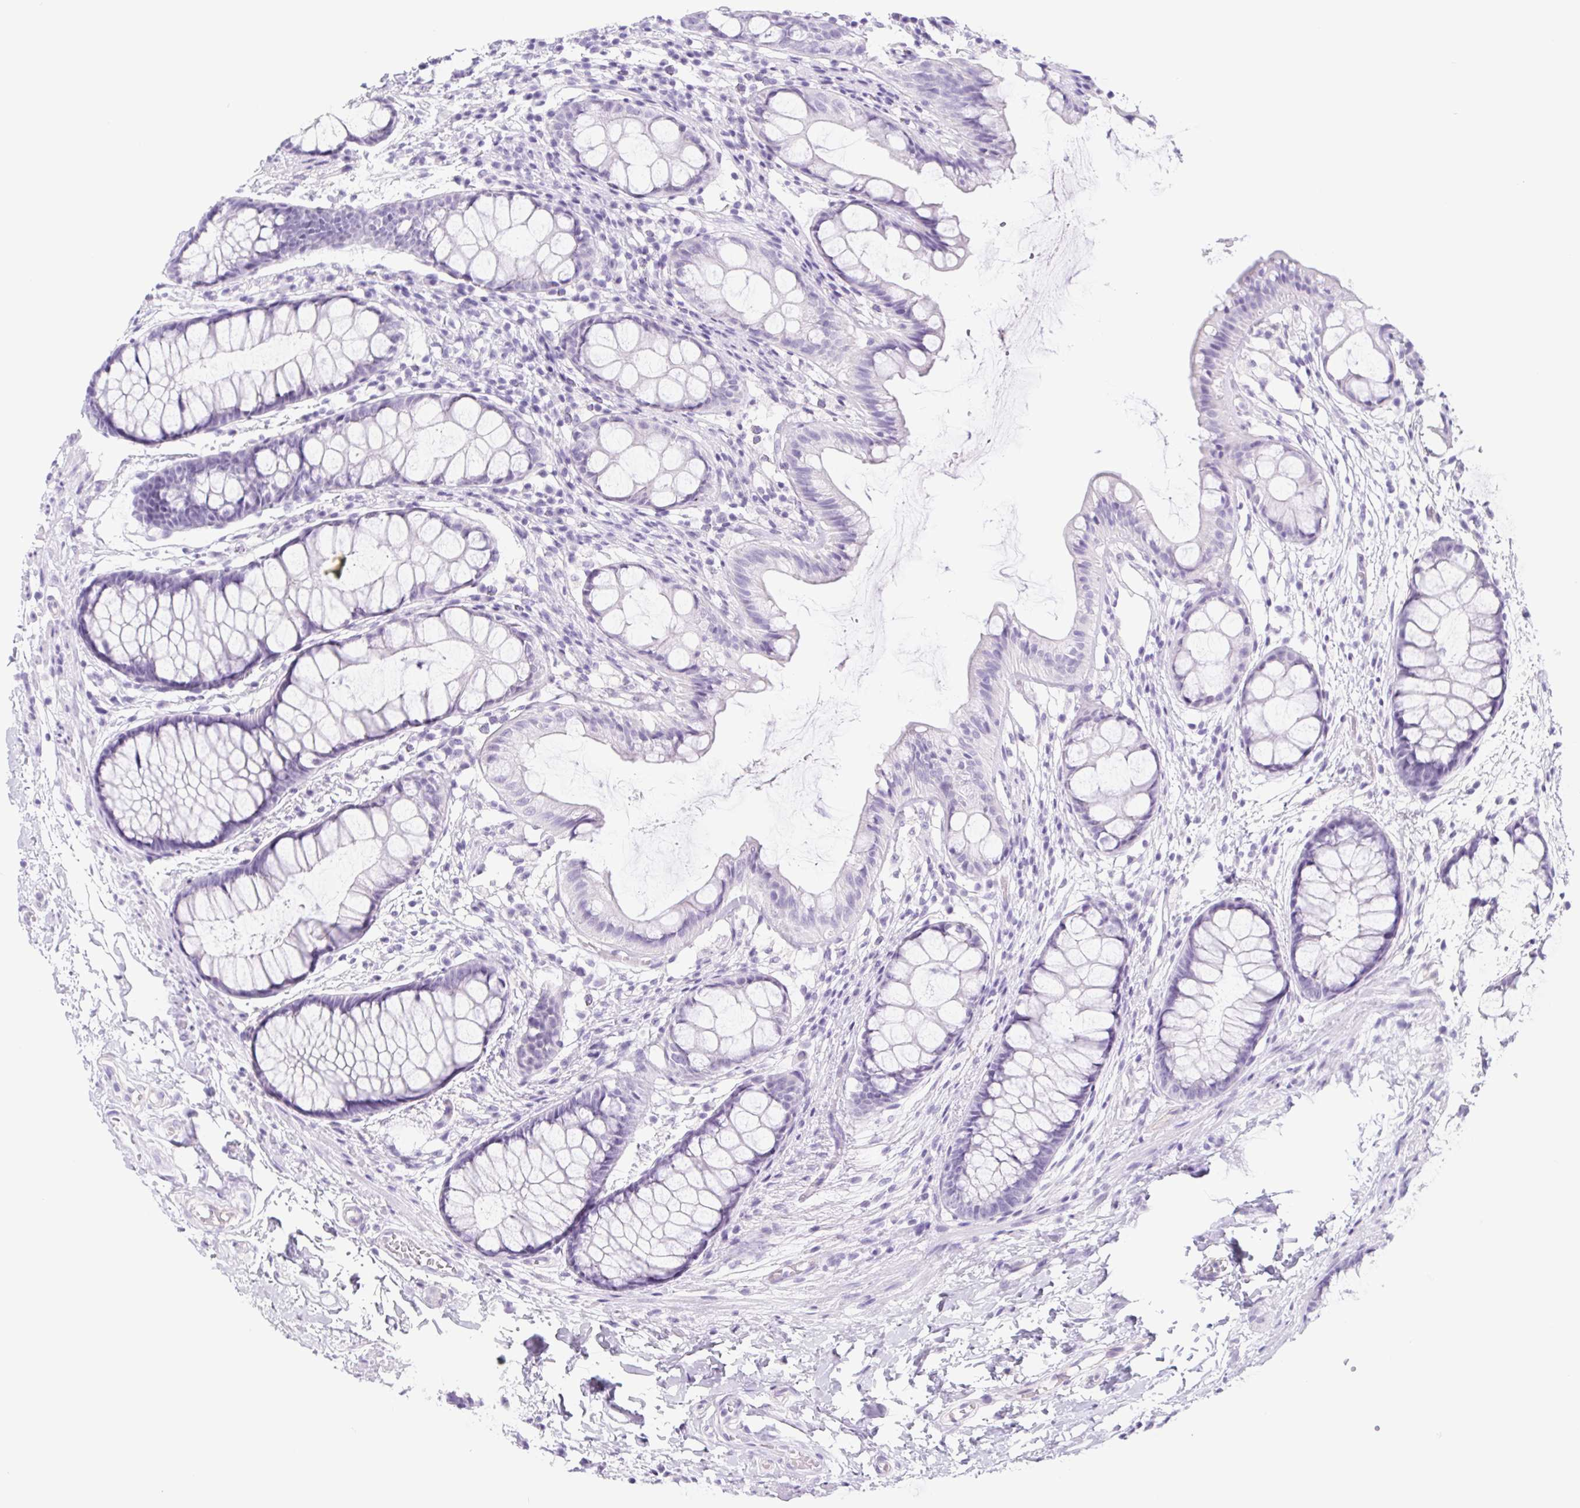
{"staining": {"intensity": "negative", "quantity": "none", "location": "none"}, "tissue": "rectum", "cell_type": "Glandular cells", "image_type": "normal", "snomed": [{"axis": "morphology", "description": "Normal tissue, NOS"}, {"axis": "topography", "description": "Rectum"}], "caption": "Rectum was stained to show a protein in brown. There is no significant positivity in glandular cells. The staining was performed using DAB to visualize the protein expression in brown, while the nuclei were stained in blue with hematoxylin (Magnification: 20x).", "gene": "CYP21A2", "patient": {"sex": "female", "age": 62}}